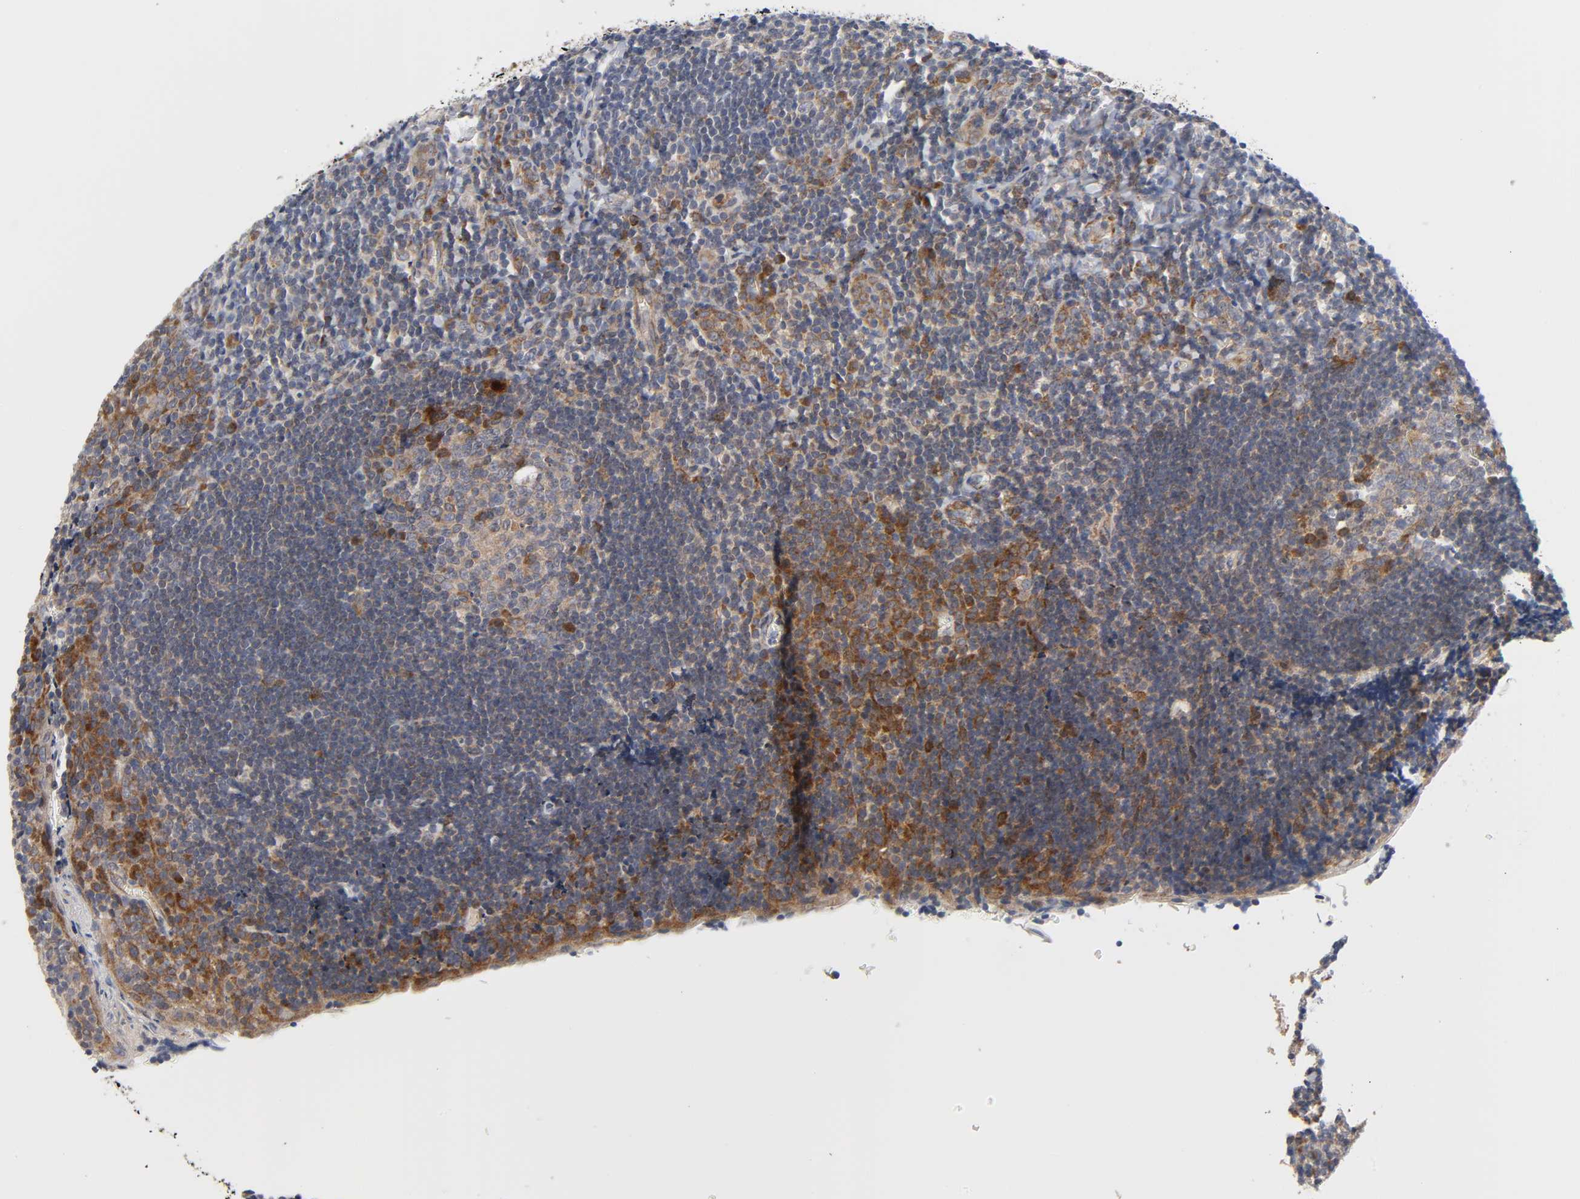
{"staining": {"intensity": "strong", "quantity": ">75%", "location": "cytoplasmic/membranous"}, "tissue": "oral mucosa", "cell_type": "Squamous epithelial cells", "image_type": "normal", "snomed": [{"axis": "morphology", "description": "Normal tissue, NOS"}, {"axis": "topography", "description": "Oral tissue"}], "caption": "Immunohistochemical staining of unremarkable human oral mucosa exhibits high levels of strong cytoplasmic/membranous staining in about >75% of squamous epithelial cells.", "gene": "BAX", "patient": {"sex": "male", "age": 20}}